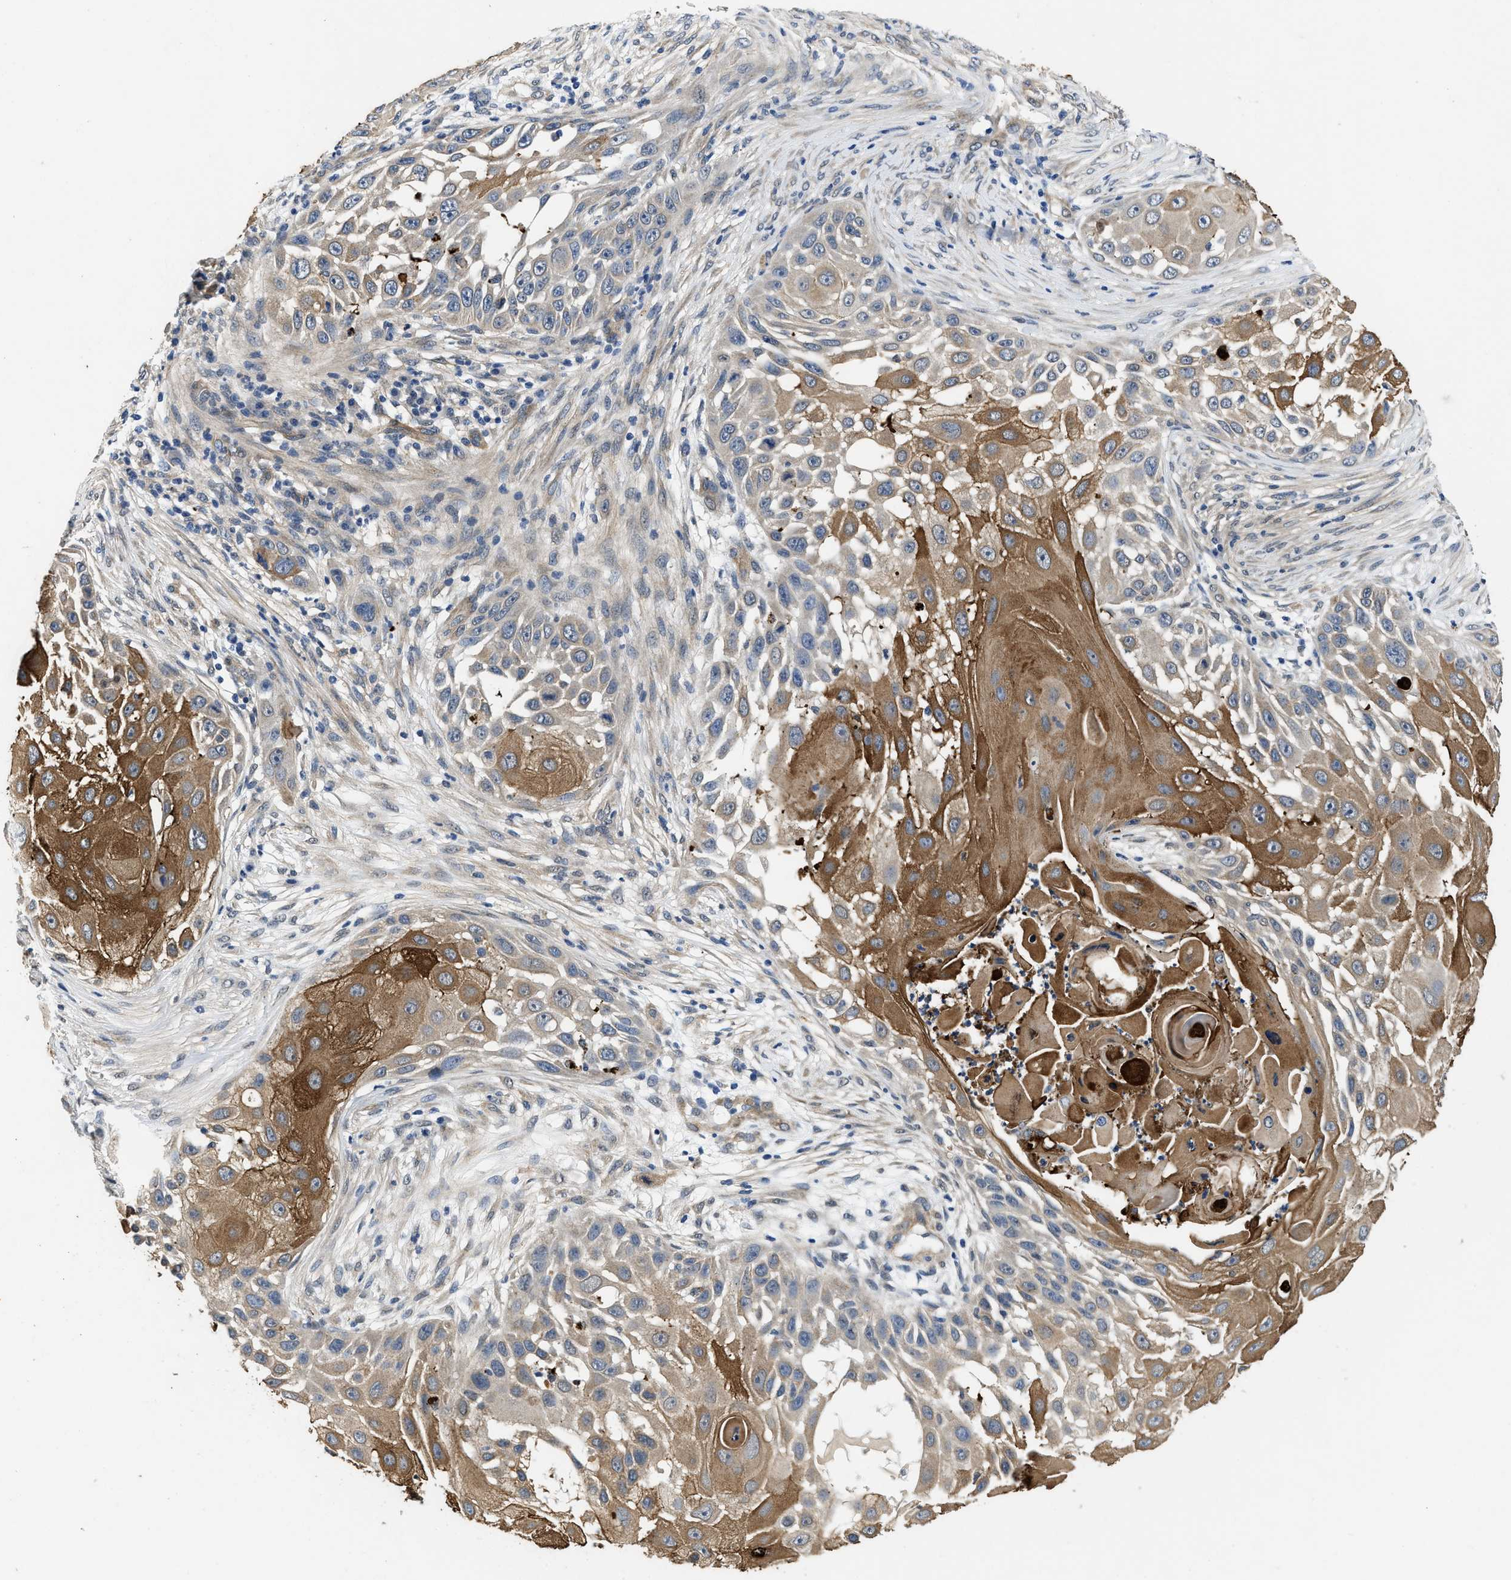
{"staining": {"intensity": "moderate", "quantity": "25%-75%", "location": "cytoplasmic/membranous"}, "tissue": "skin cancer", "cell_type": "Tumor cells", "image_type": "cancer", "snomed": [{"axis": "morphology", "description": "Squamous cell carcinoma, NOS"}, {"axis": "topography", "description": "Skin"}], "caption": "Skin cancer stained with DAB immunohistochemistry demonstrates medium levels of moderate cytoplasmic/membranous staining in about 25%-75% of tumor cells.", "gene": "RAPH1", "patient": {"sex": "female", "age": 44}}